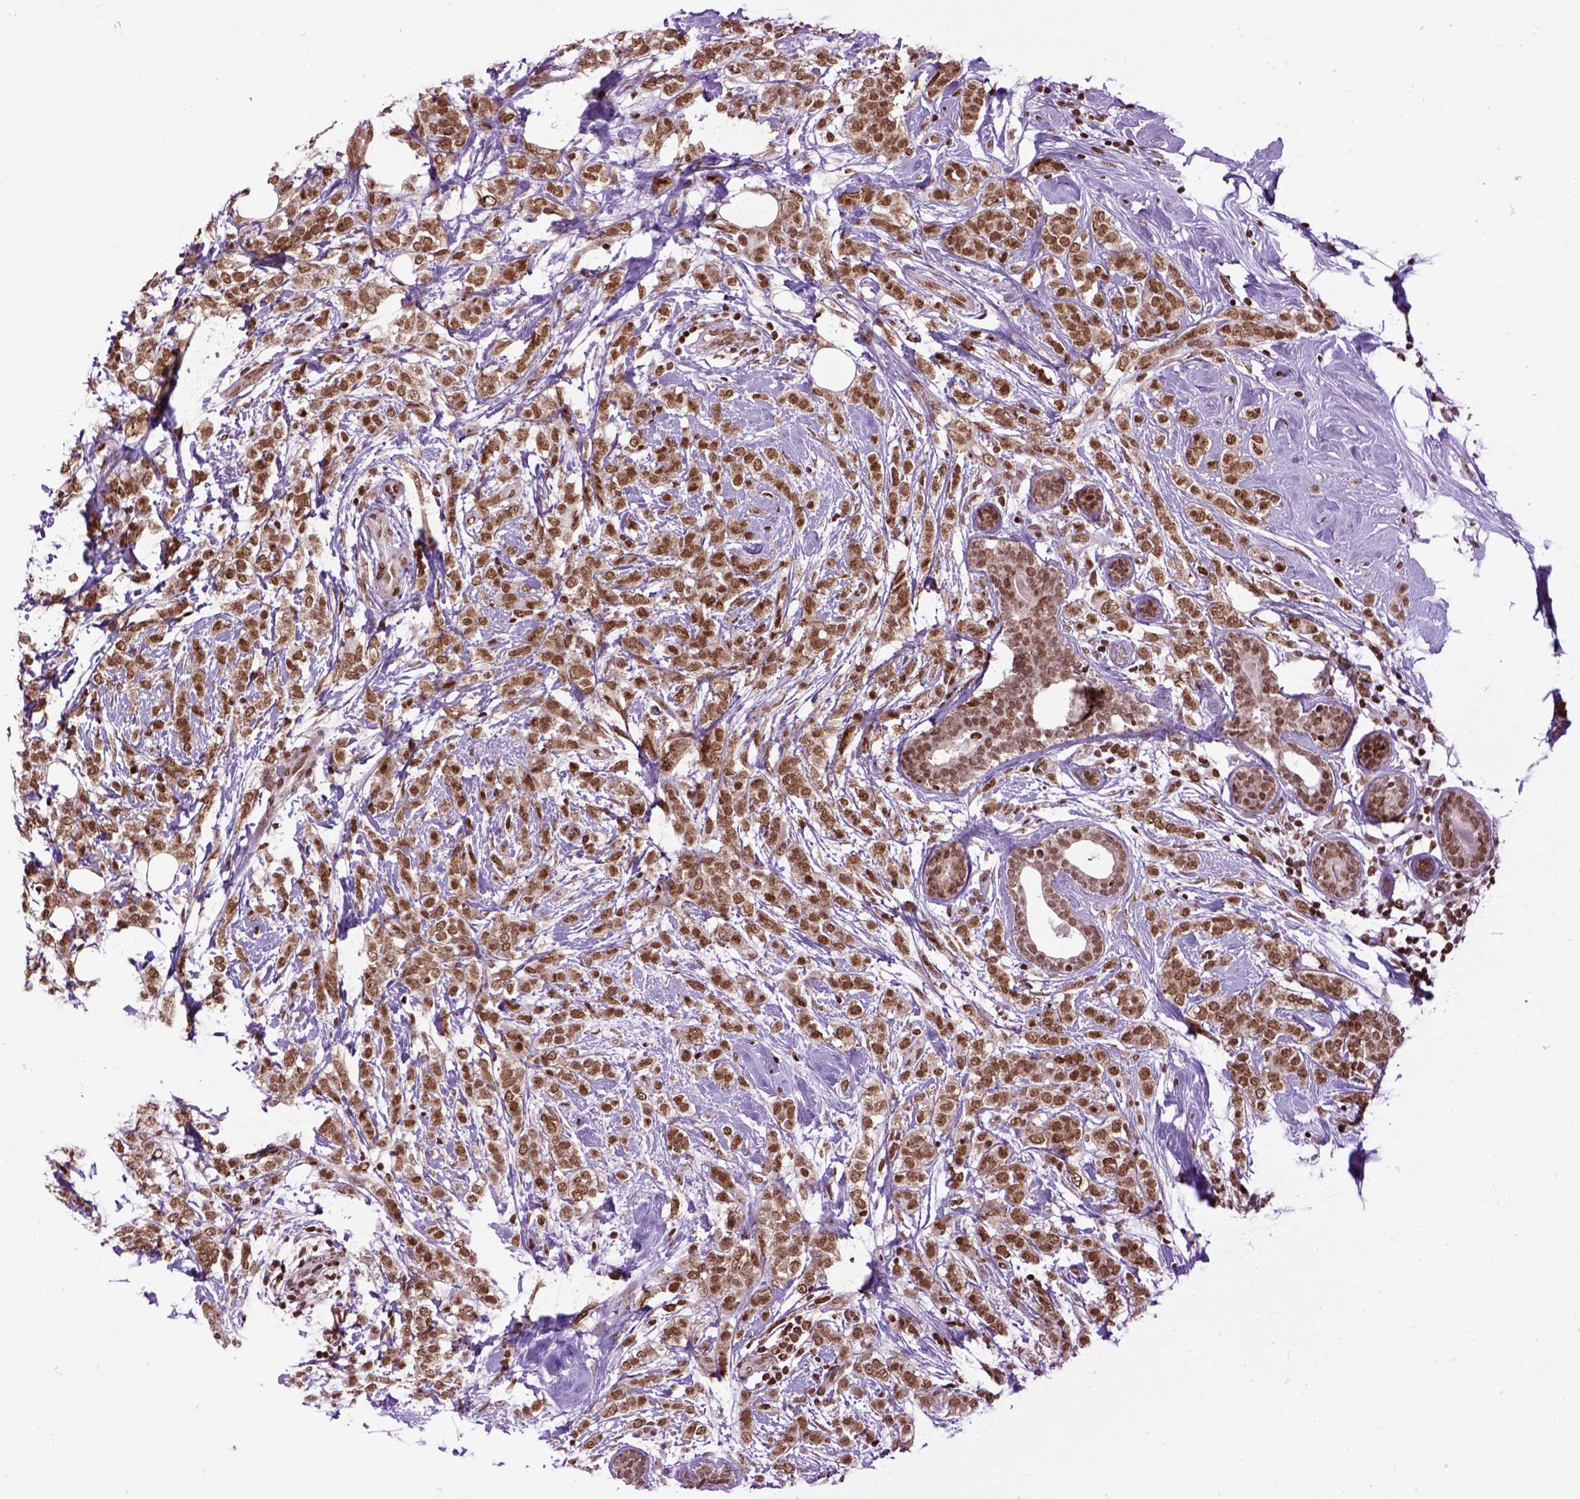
{"staining": {"intensity": "moderate", "quantity": ">75%", "location": "cytoplasmic/membranous,nuclear"}, "tissue": "breast cancer", "cell_type": "Tumor cells", "image_type": "cancer", "snomed": [{"axis": "morphology", "description": "Lobular carcinoma"}, {"axis": "topography", "description": "Breast"}], "caption": "Immunohistochemical staining of human breast lobular carcinoma exhibits medium levels of moderate cytoplasmic/membranous and nuclear protein positivity in approximately >75% of tumor cells.", "gene": "CELF1", "patient": {"sex": "female", "age": 49}}